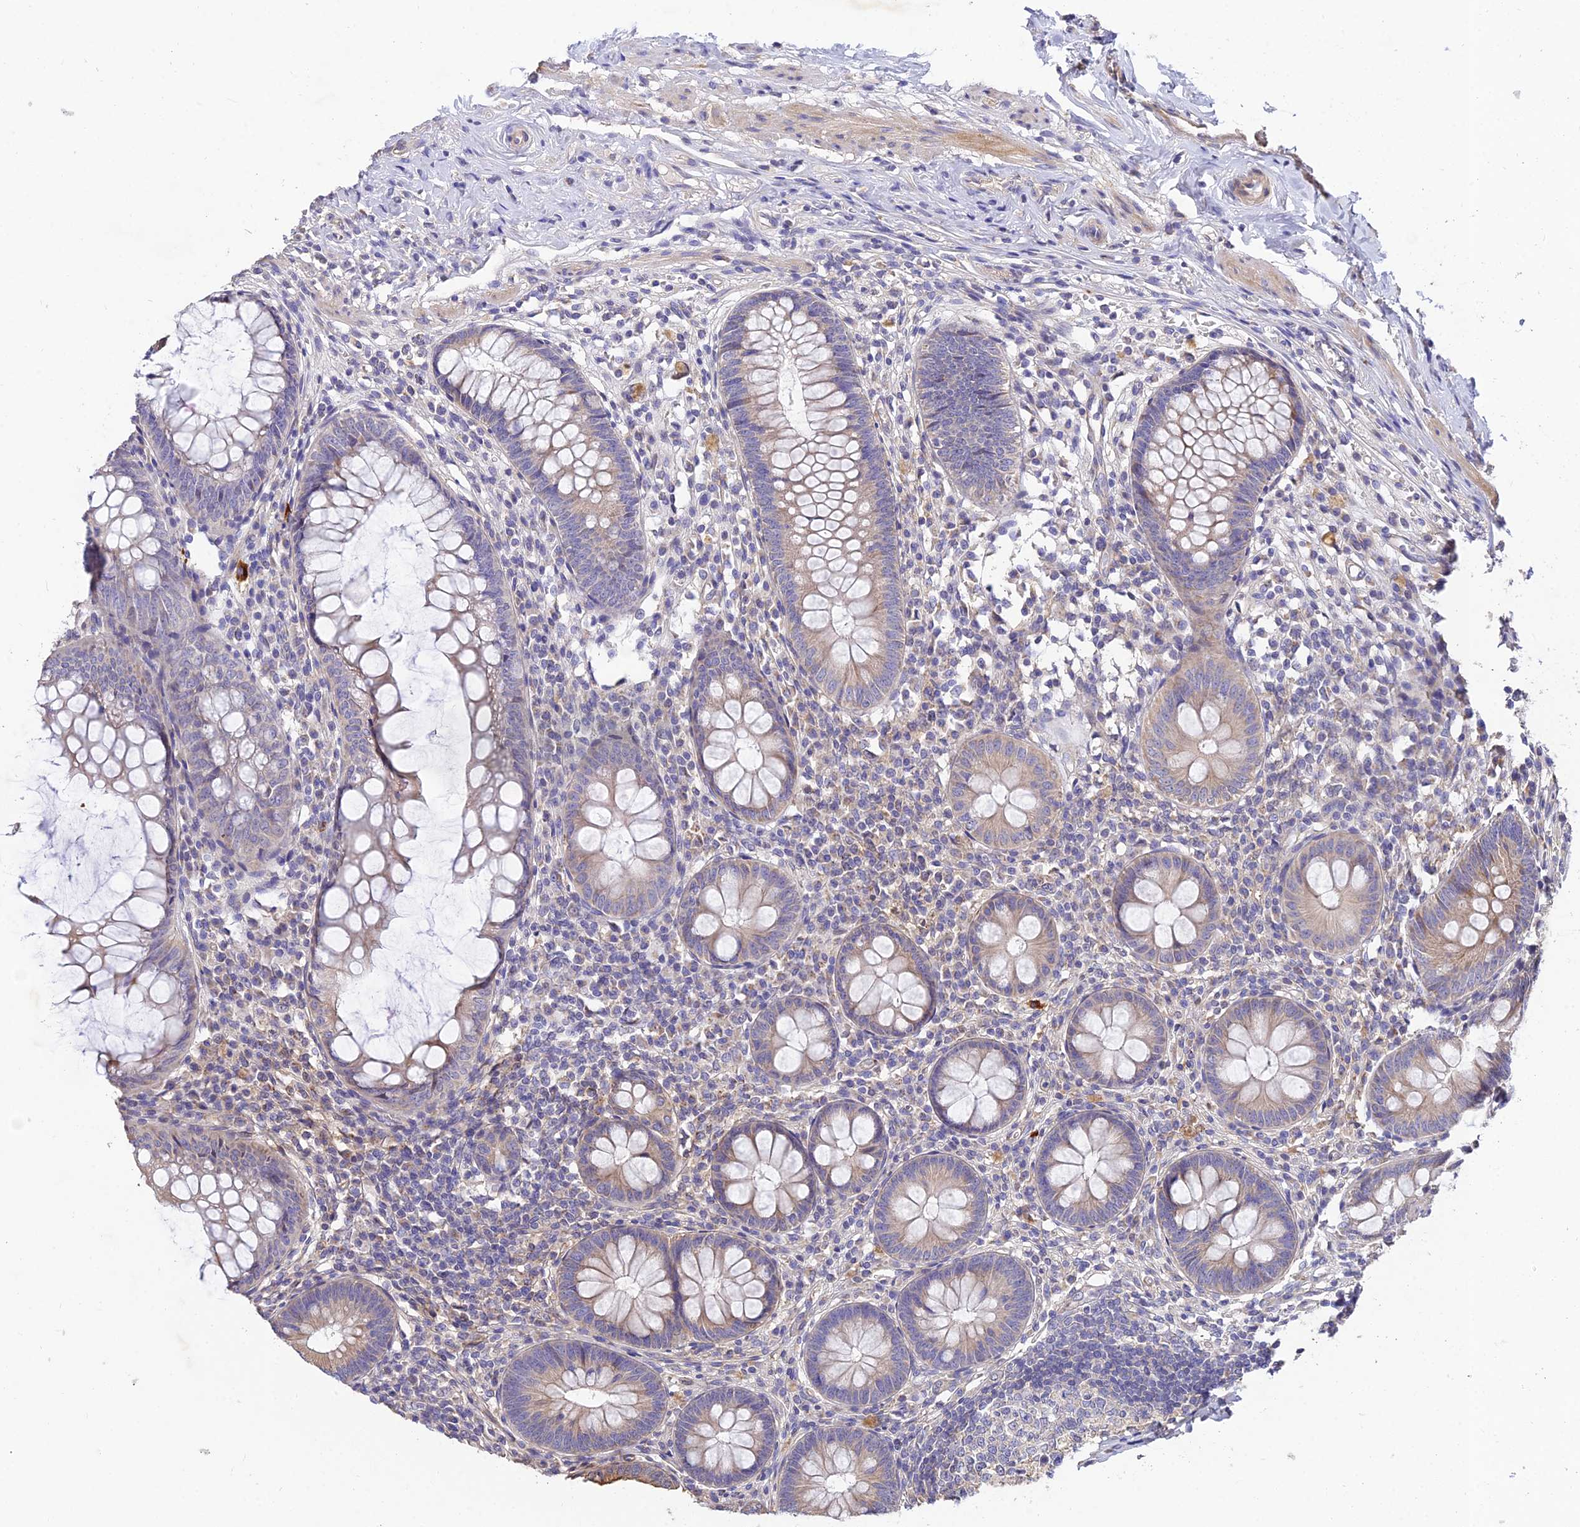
{"staining": {"intensity": "moderate", "quantity": "25%-75%", "location": "cytoplasmic/membranous"}, "tissue": "appendix", "cell_type": "Glandular cells", "image_type": "normal", "snomed": [{"axis": "morphology", "description": "Normal tissue, NOS"}, {"axis": "topography", "description": "Appendix"}], "caption": "Approximately 25%-75% of glandular cells in unremarkable human appendix exhibit moderate cytoplasmic/membranous protein staining as visualized by brown immunohistochemical staining.", "gene": "ARL8A", "patient": {"sex": "male", "age": 56}}